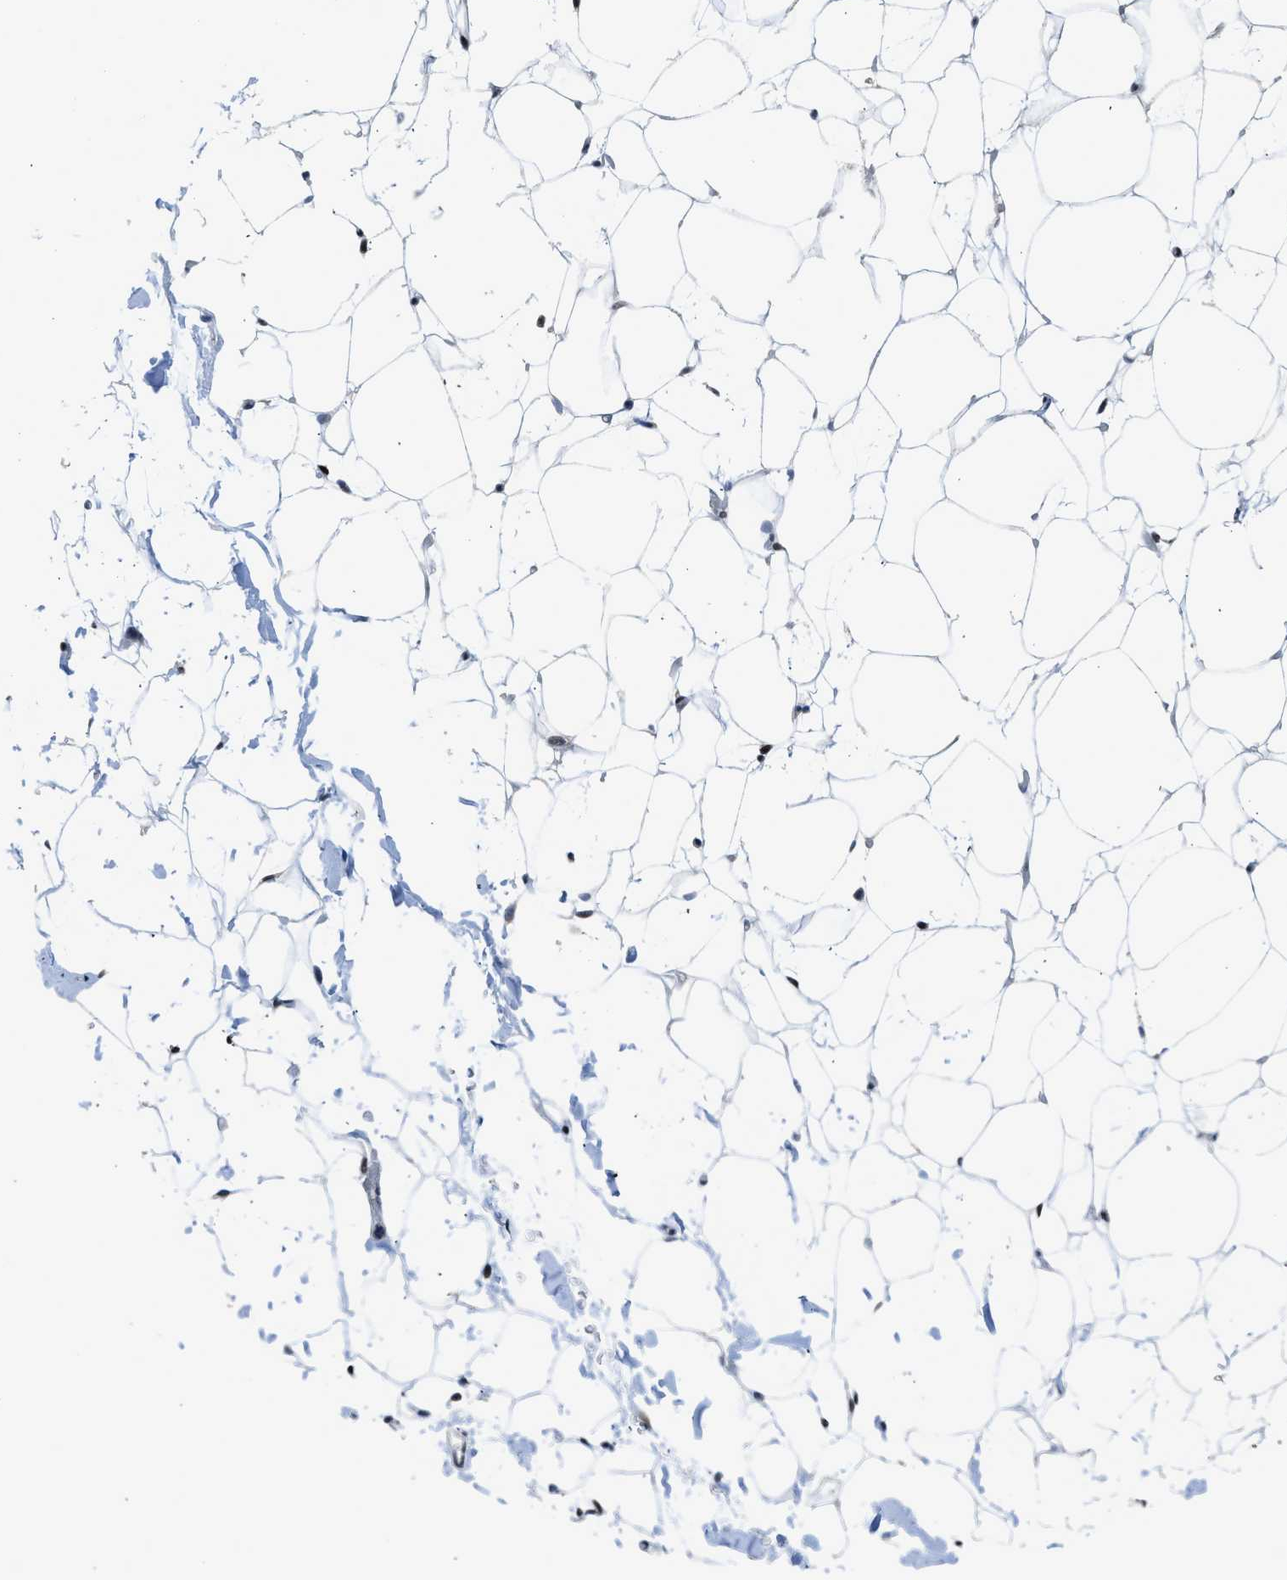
{"staining": {"intensity": "negative", "quantity": "none", "location": "none"}, "tissue": "adipose tissue", "cell_type": "Adipocytes", "image_type": "normal", "snomed": [{"axis": "morphology", "description": "Normal tissue, NOS"}, {"axis": "topography", "description": "Breast"}, {"axis": "topography", "description": "Soft tissue"}], "caption": "Immunohistochemistry (IHC) of normal adipose tissue displays no positivity in adipocytes. The staining was performed using DAB (3,3'-diaminobenzidine) to visualize the protein expression in brown, while the nuclei were stained in blue with hematoxylin (Magnification: 20x).", "gene": "RNF41", "patient": {"sex": "female", "age": 75}}